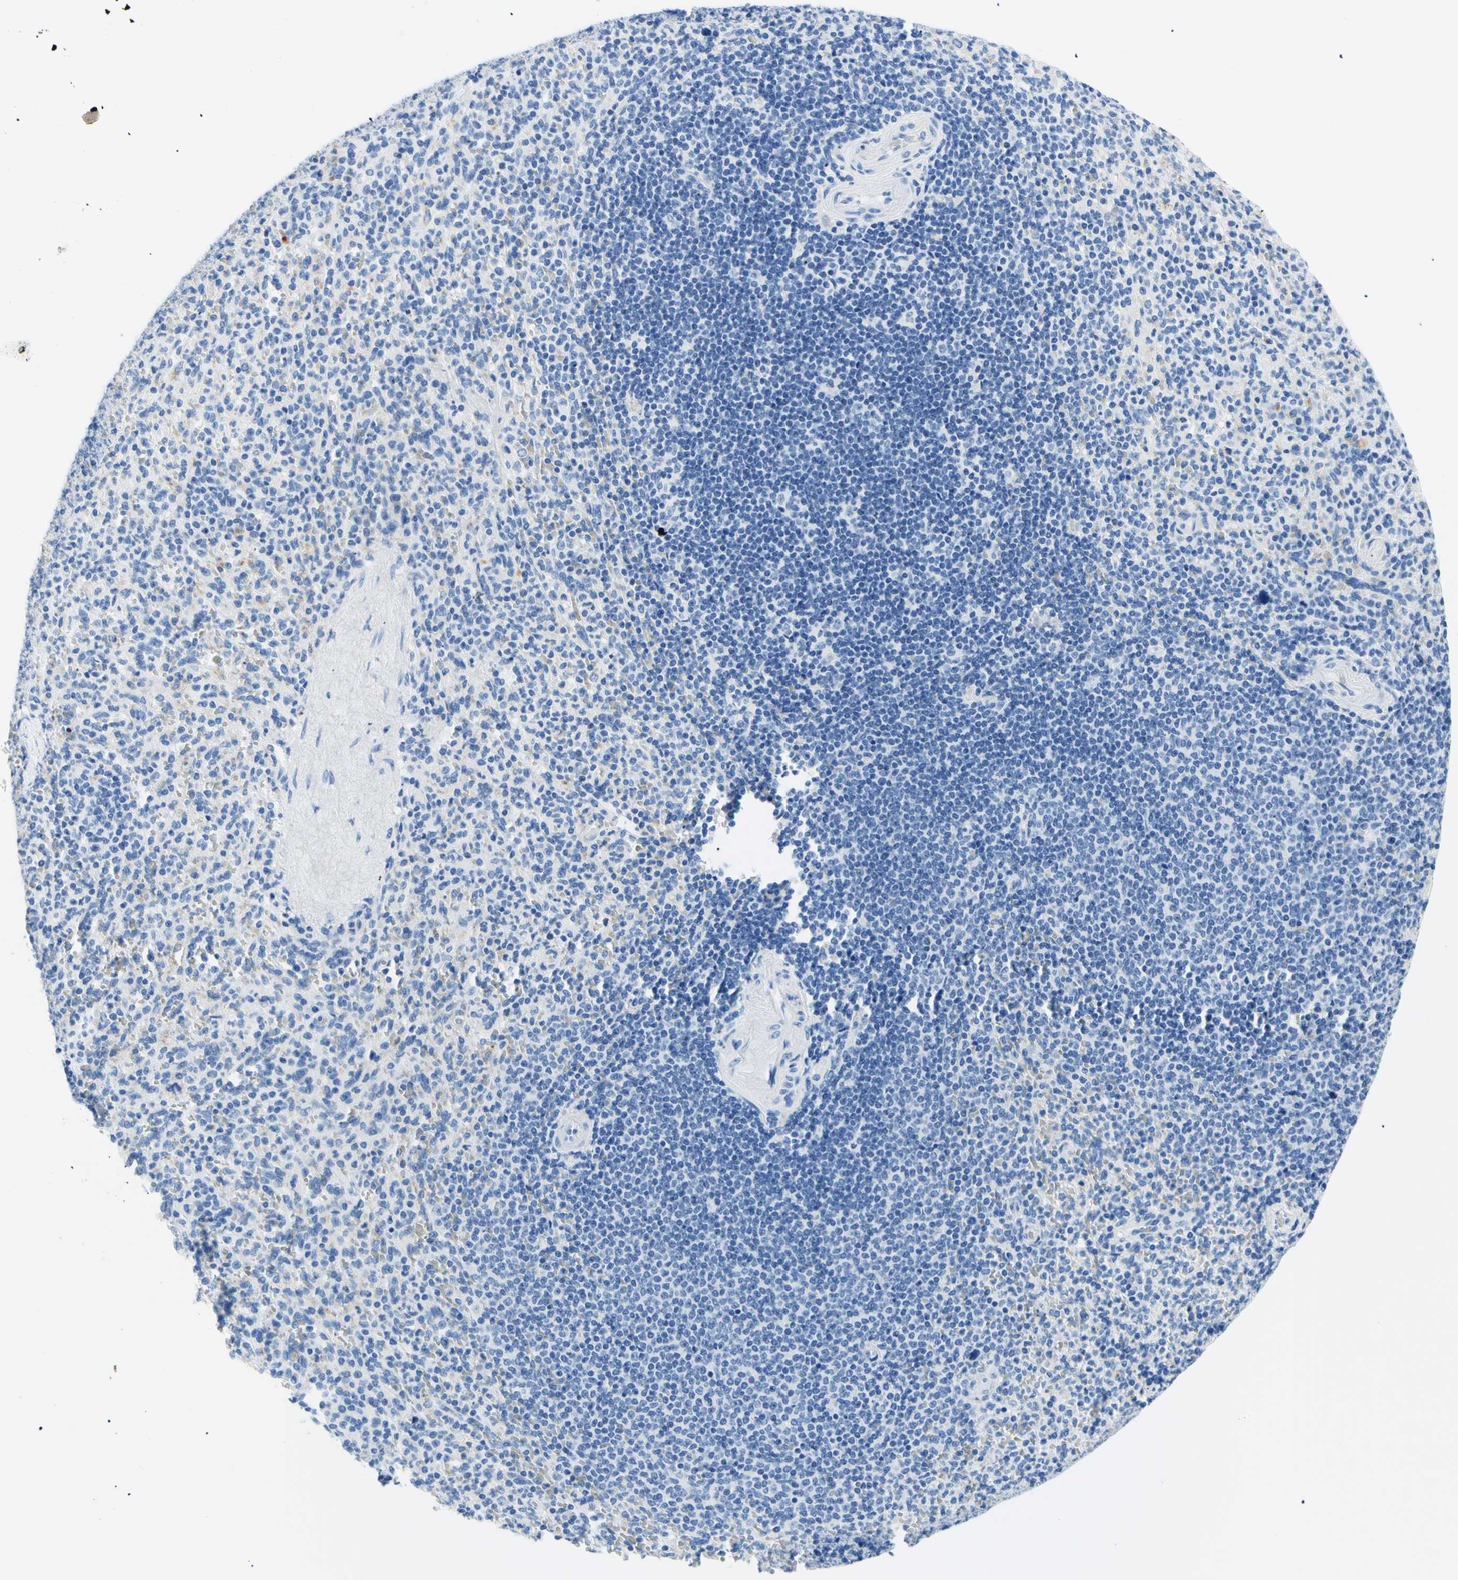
{"staining": {"intensity": "weak", "quantity": "<25%", "location": "cytoplasmic/membranous"}, "tissue": "spleen", "cell_type": "Cells in red pulp", "image_type": "normal", "snomed": [{"axis": "morphology", "description": "Normal tissue, NOS"}, {"axis": "topography", "description": "Spleen"}], "caption": "High power microscopy photomicrograph of an immunohistochemistry photomicrograph of benign spleen, revealing no significant positivity in cells in red pulp. (DAB (3,3'-diaminobenzidine) immunohistochemistry (IHC) visualized using brightfield microscopy, high magnification).", "gene": "MYH2", "patient": {"sex": "male", "age": 36}}